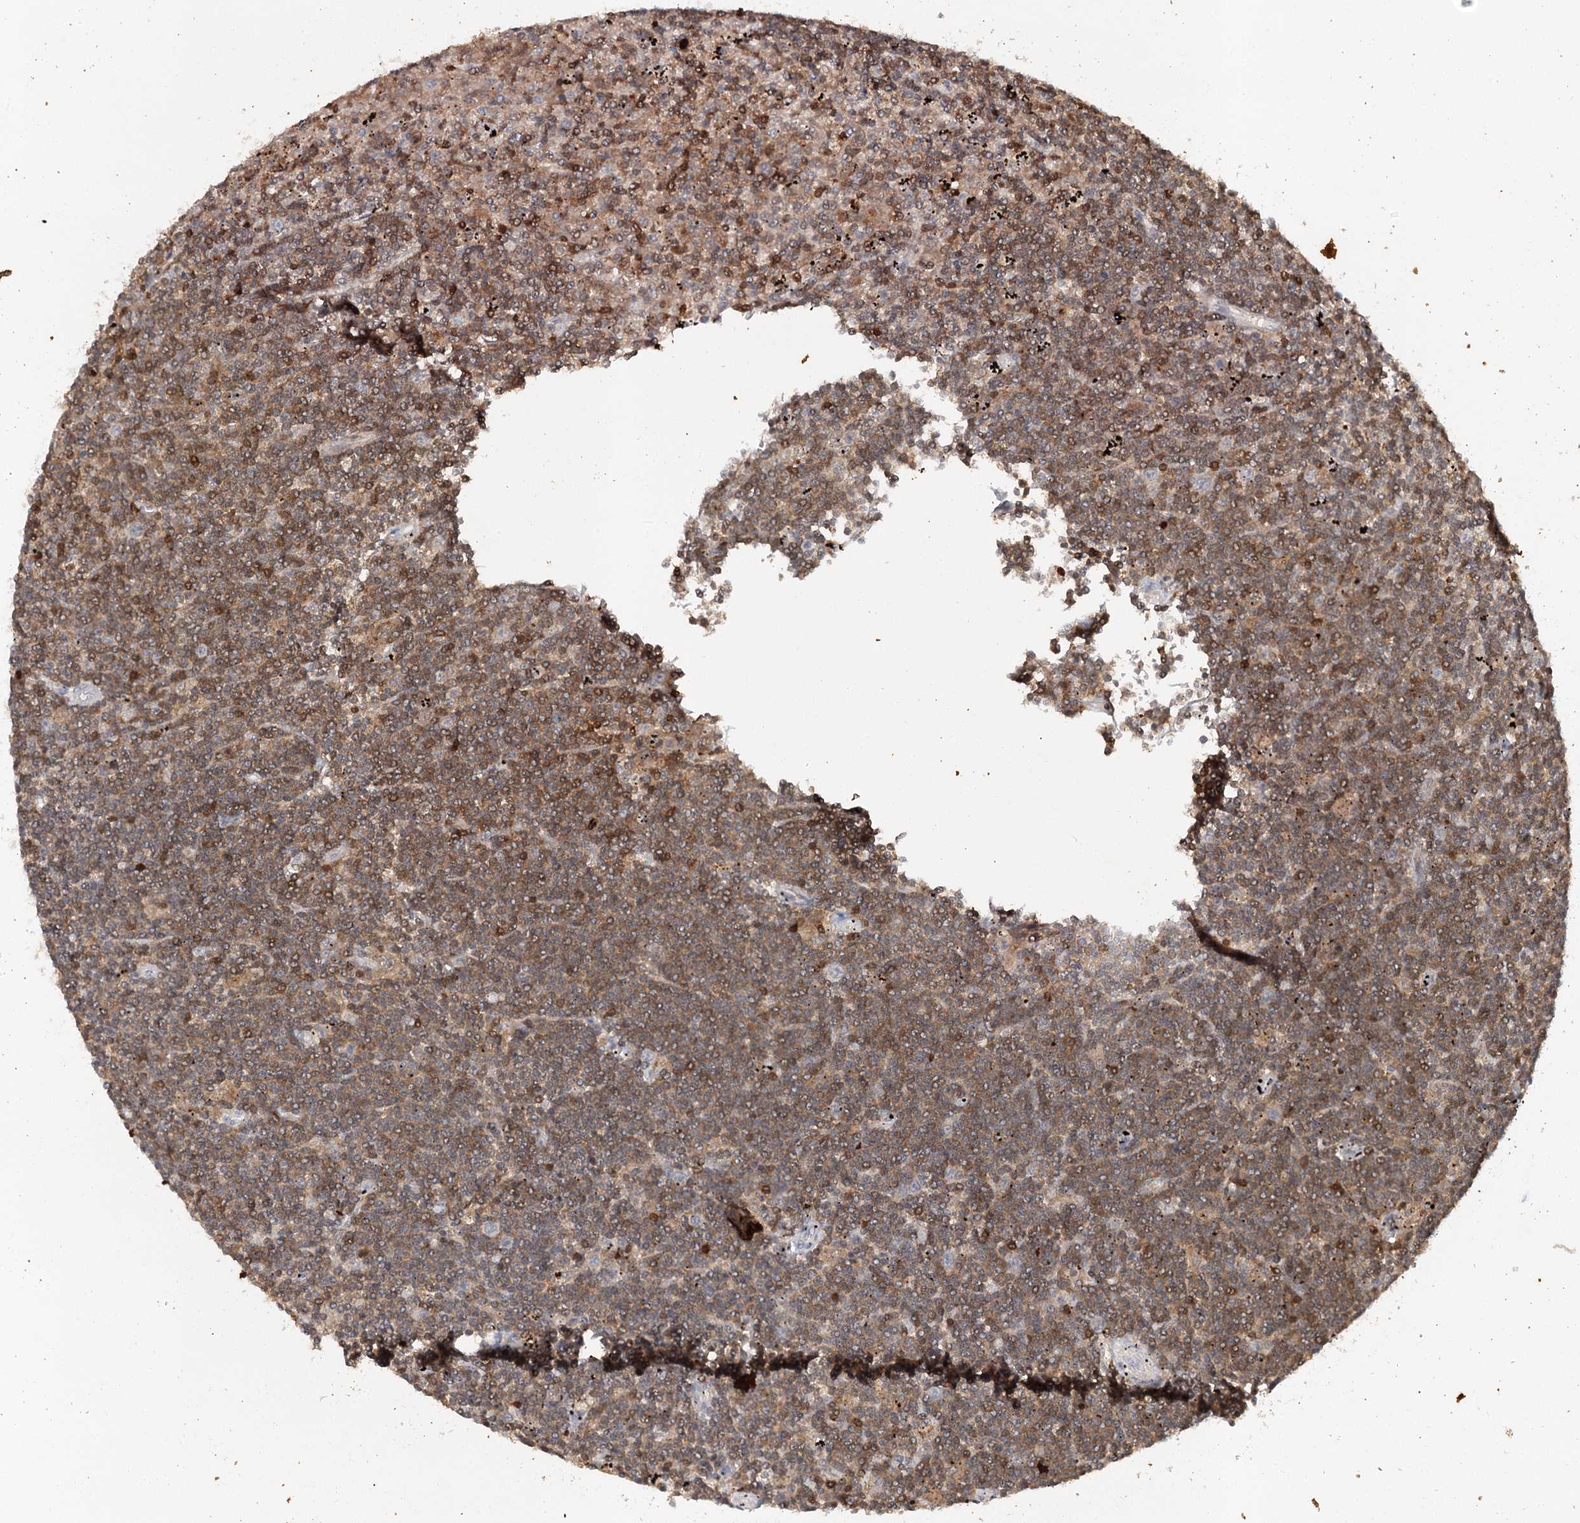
{"staining": {"intensity": "moderate", "quantity": "25%-75%", "location": "cytoplasmic/membranous"}, "tissue": "lymphoma", "cell_type": "Tumor cells", "image_type": "cancer", "snomed": [{"axis": "morphology", "description": "Malignant lymphoma, non-Hodgkin's type, Low grade"}, {"axis": "topography", "description": "Spleen"}], "caption": "A brown stain labels moderate cytoplasmic/membranous staining of a protein in low-grade malignant lymphoma, non-Hodgkin's type tumor cells. The staining was performed using DAB, with brown indicating positive protein expression. Nuclei are stained blue with hematoxylin.", "gene": "SLC41A2", "patient": {"sex": "male", "age": 76}}